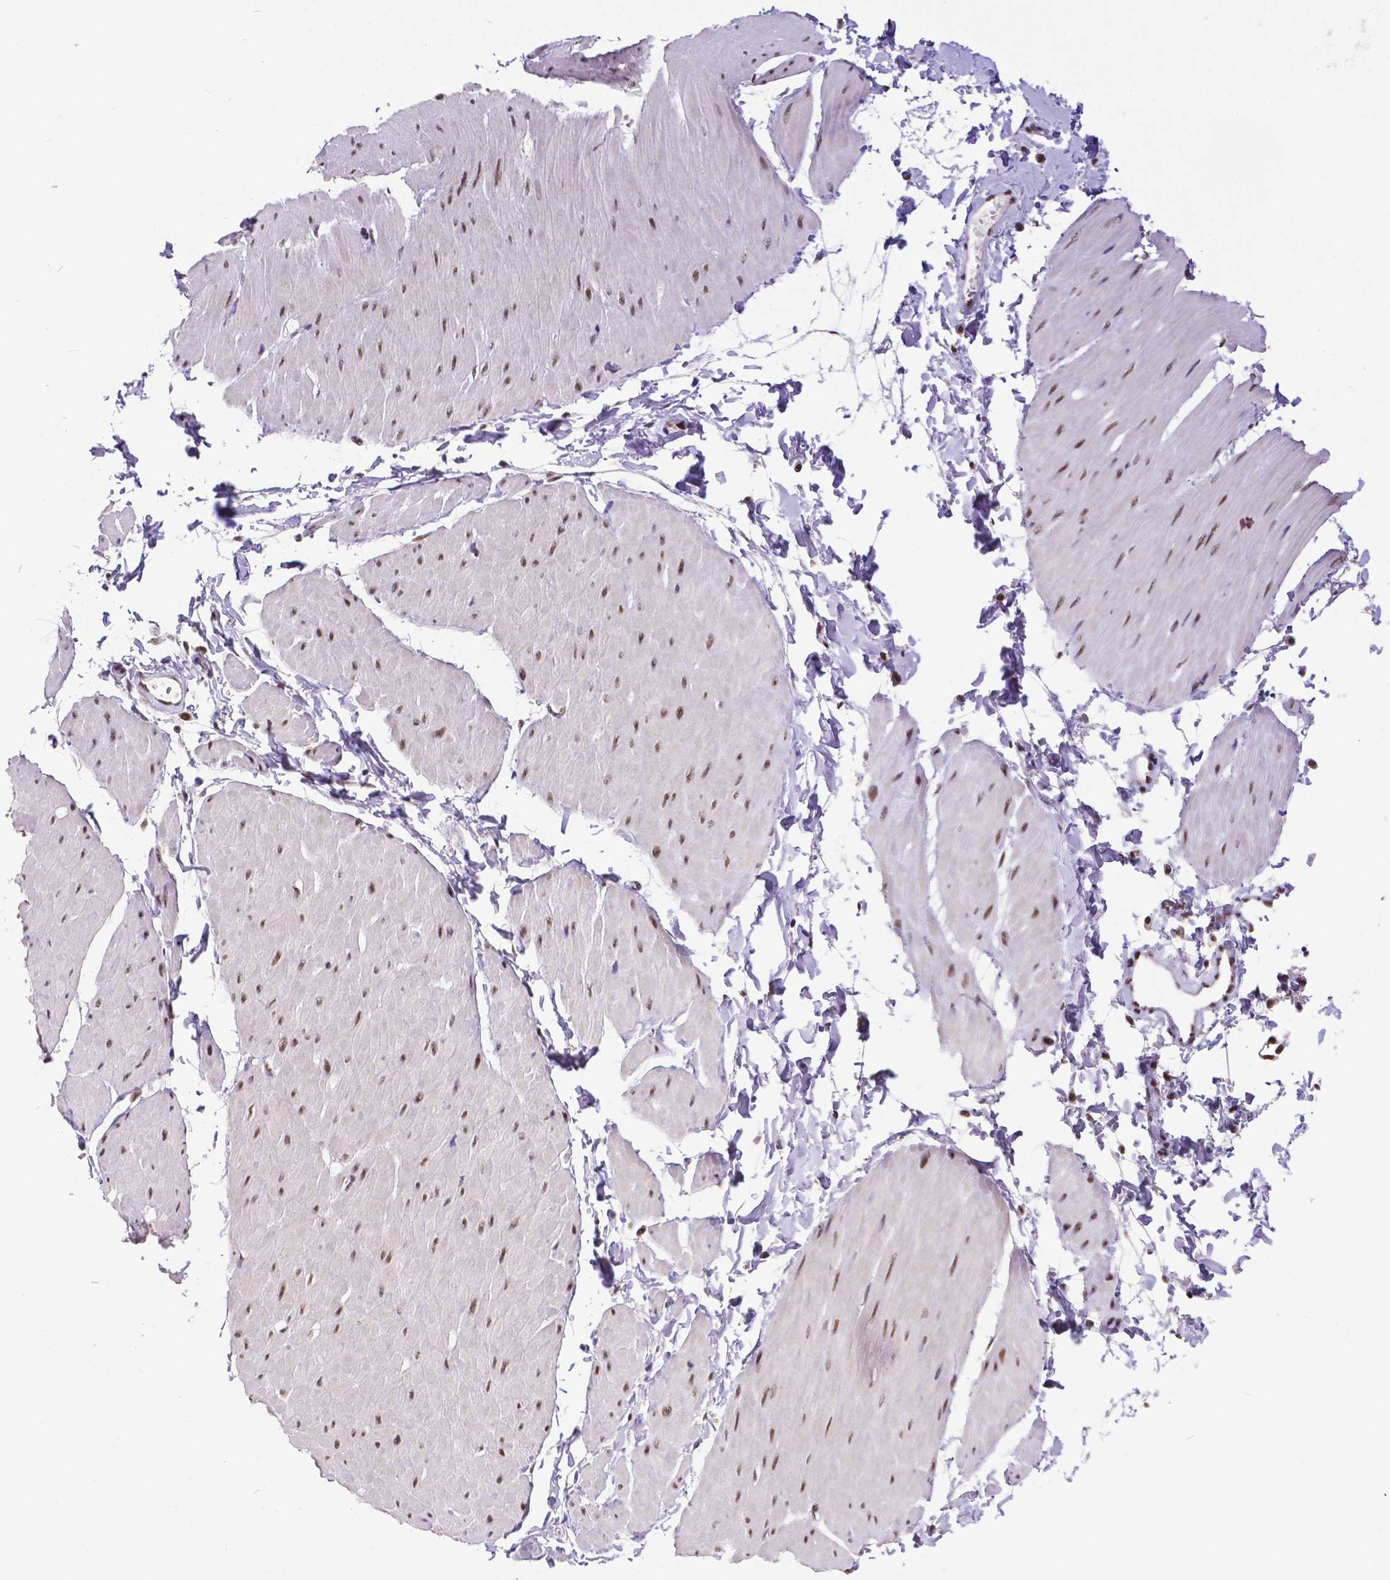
{"staining": {"intensity": "strong", "quantity": ">75%", "location": "nuclear"}, "tissue": "adipose tissue", "cell_type": "Adipocytes", "image_type": "normal", "snomed": [{"axis": "morphology", "description": "Normal tissue, NOS"}, {"axis": "topography", "description": "Smooth muscle"}, {"axis": "topography", "description": "Peripheral nerve tissue"}], "caption": "DAB (3,3'-diaminobenzidine) immunohistochemical staining of benign human adipose tissue demonstrates strong nuclear protein expression in about >75% of adipocytes.", "gene": "ATRX", "patient": {"sex": "male", "age": 58}}